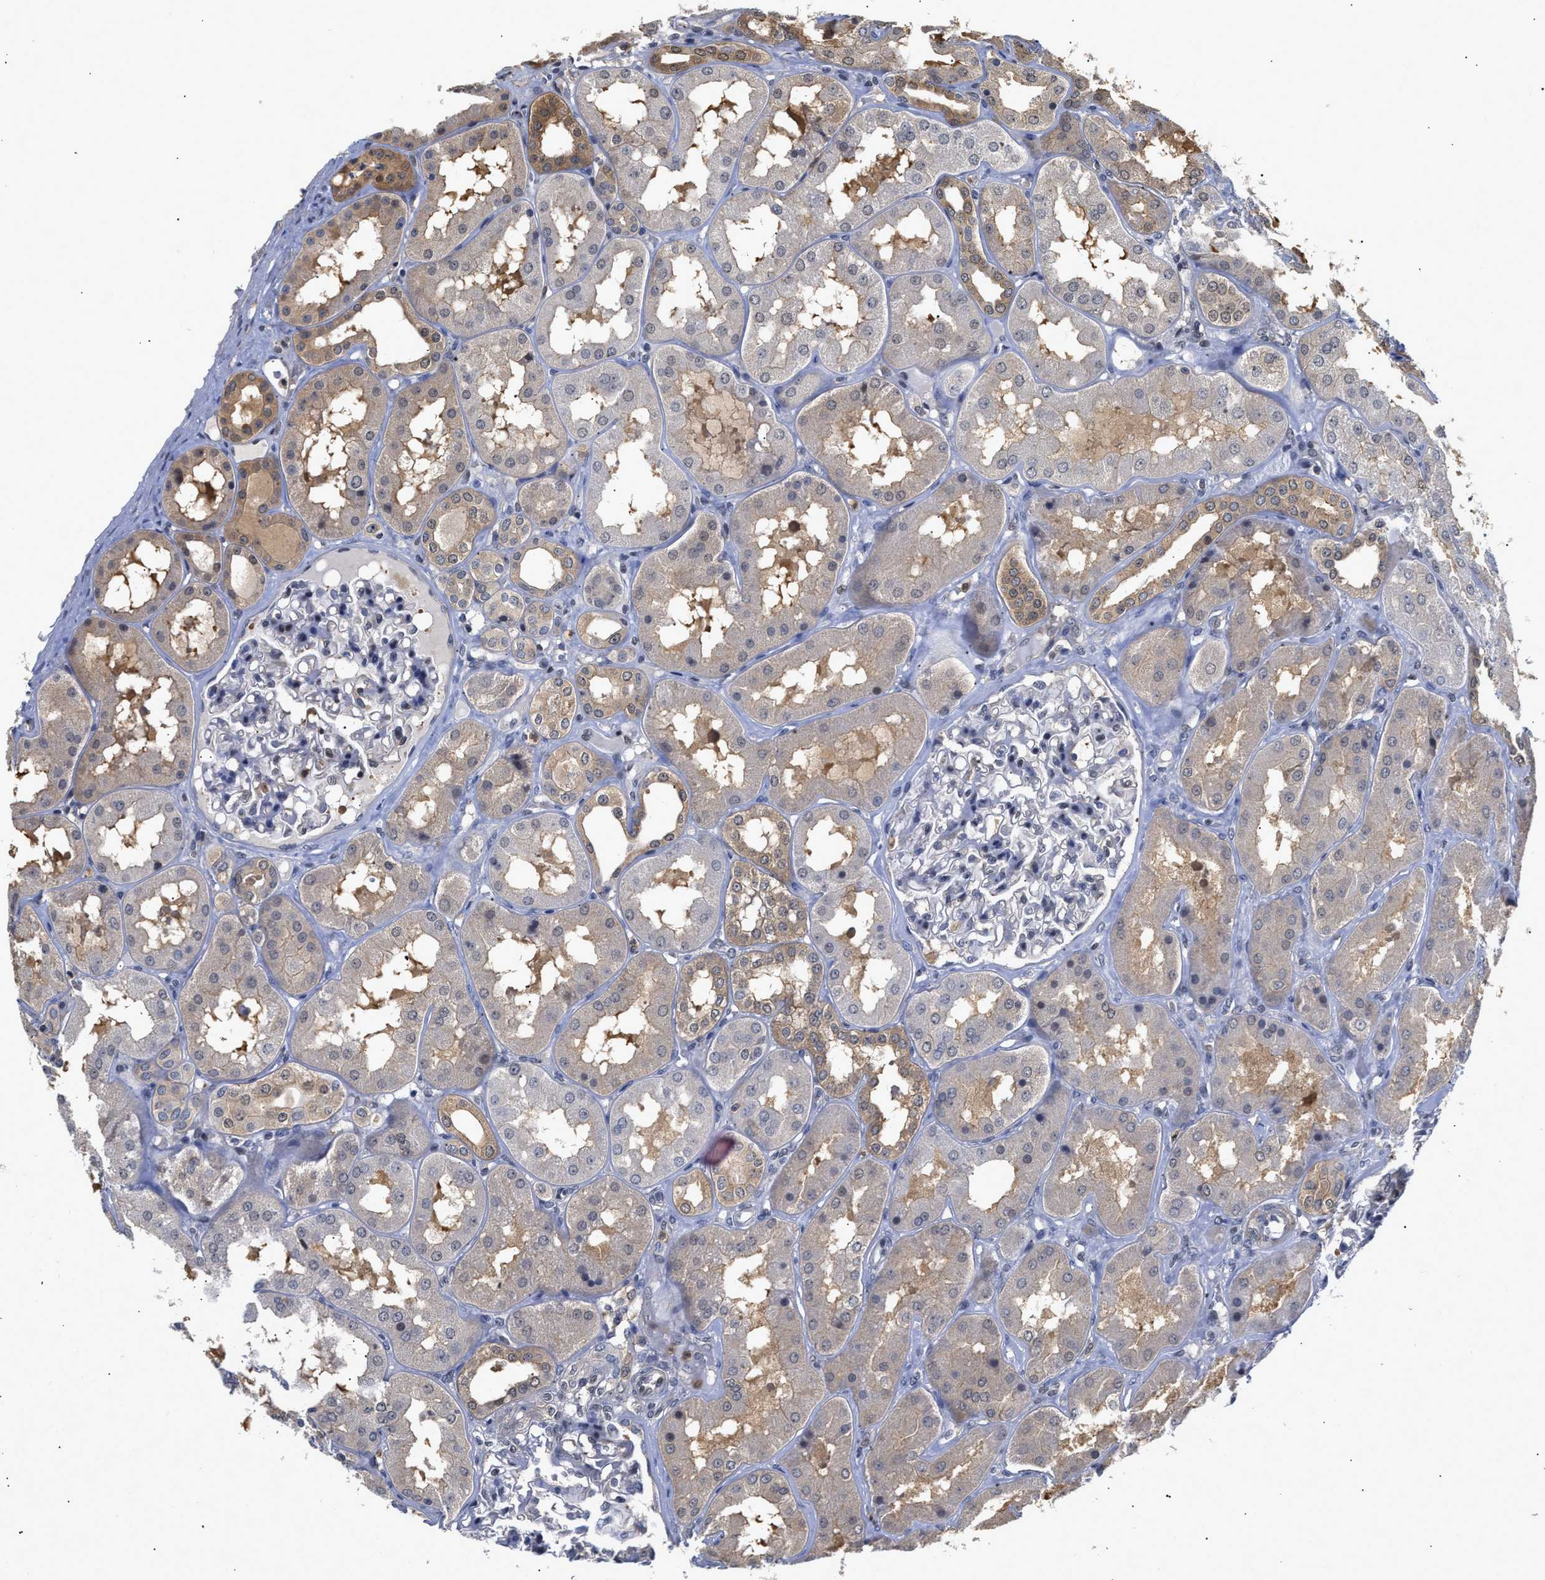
{"staining": {"intensity": "negative", "quantity": "none", "location": "none"}, "tissue": "kidney", "cell_type": "Cells in glomeruli", "image_type": "normal", "snomed": [{"axis": "morphology", "description": "Normal tissue, NOS"}, {"axis": "topography", "description": "Kidney"}], "caption": "There is no significant staining in cells in glomeruli of kidney. Brightfield microscopy of immunohistochemistry stained with DAB (brown) and hematoxylin (blue), captured at high magnification.", "gene": "KLHDC1", "patient": {"sex": "female", "age": 56}}